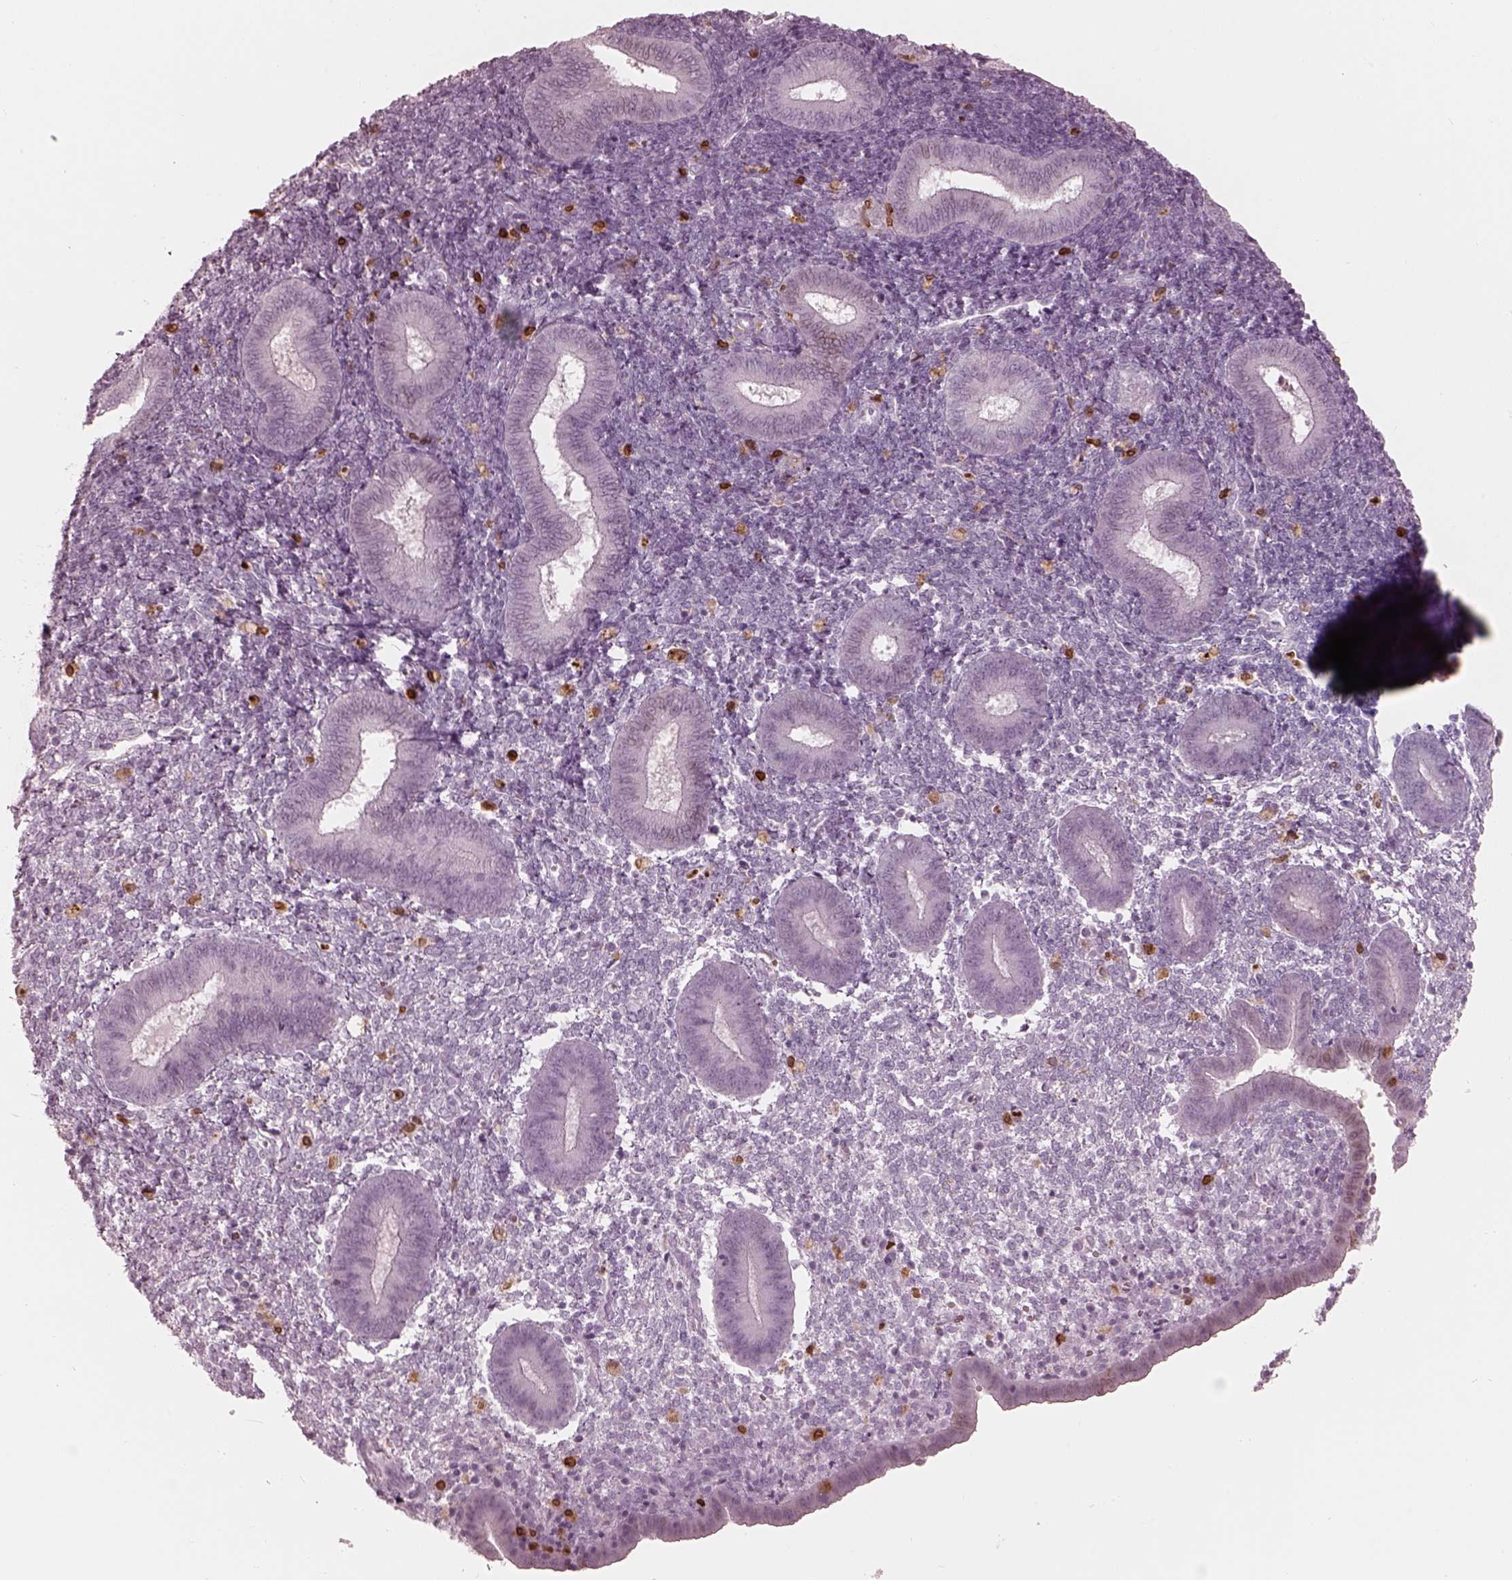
{"staining": {"intensity": "negative", "quantity": "none", "location": "none"}, "tissue": "endometrium", "cell_type": "Cells in endometrial stroma", "image_type": "normal", "snomed": [{"axis": "morphology", "description": "Normal tissue, NOS"}, {"axis": "topography", "description": "Endometrium"}], "caption": "An immunohistochemistry histopathology image of benign endometrium is shown. There is no staining in cells in endometrial stroma of endometrium.", "gene": "ALOX5", "patient": {"sex": "female", "age": 25}}